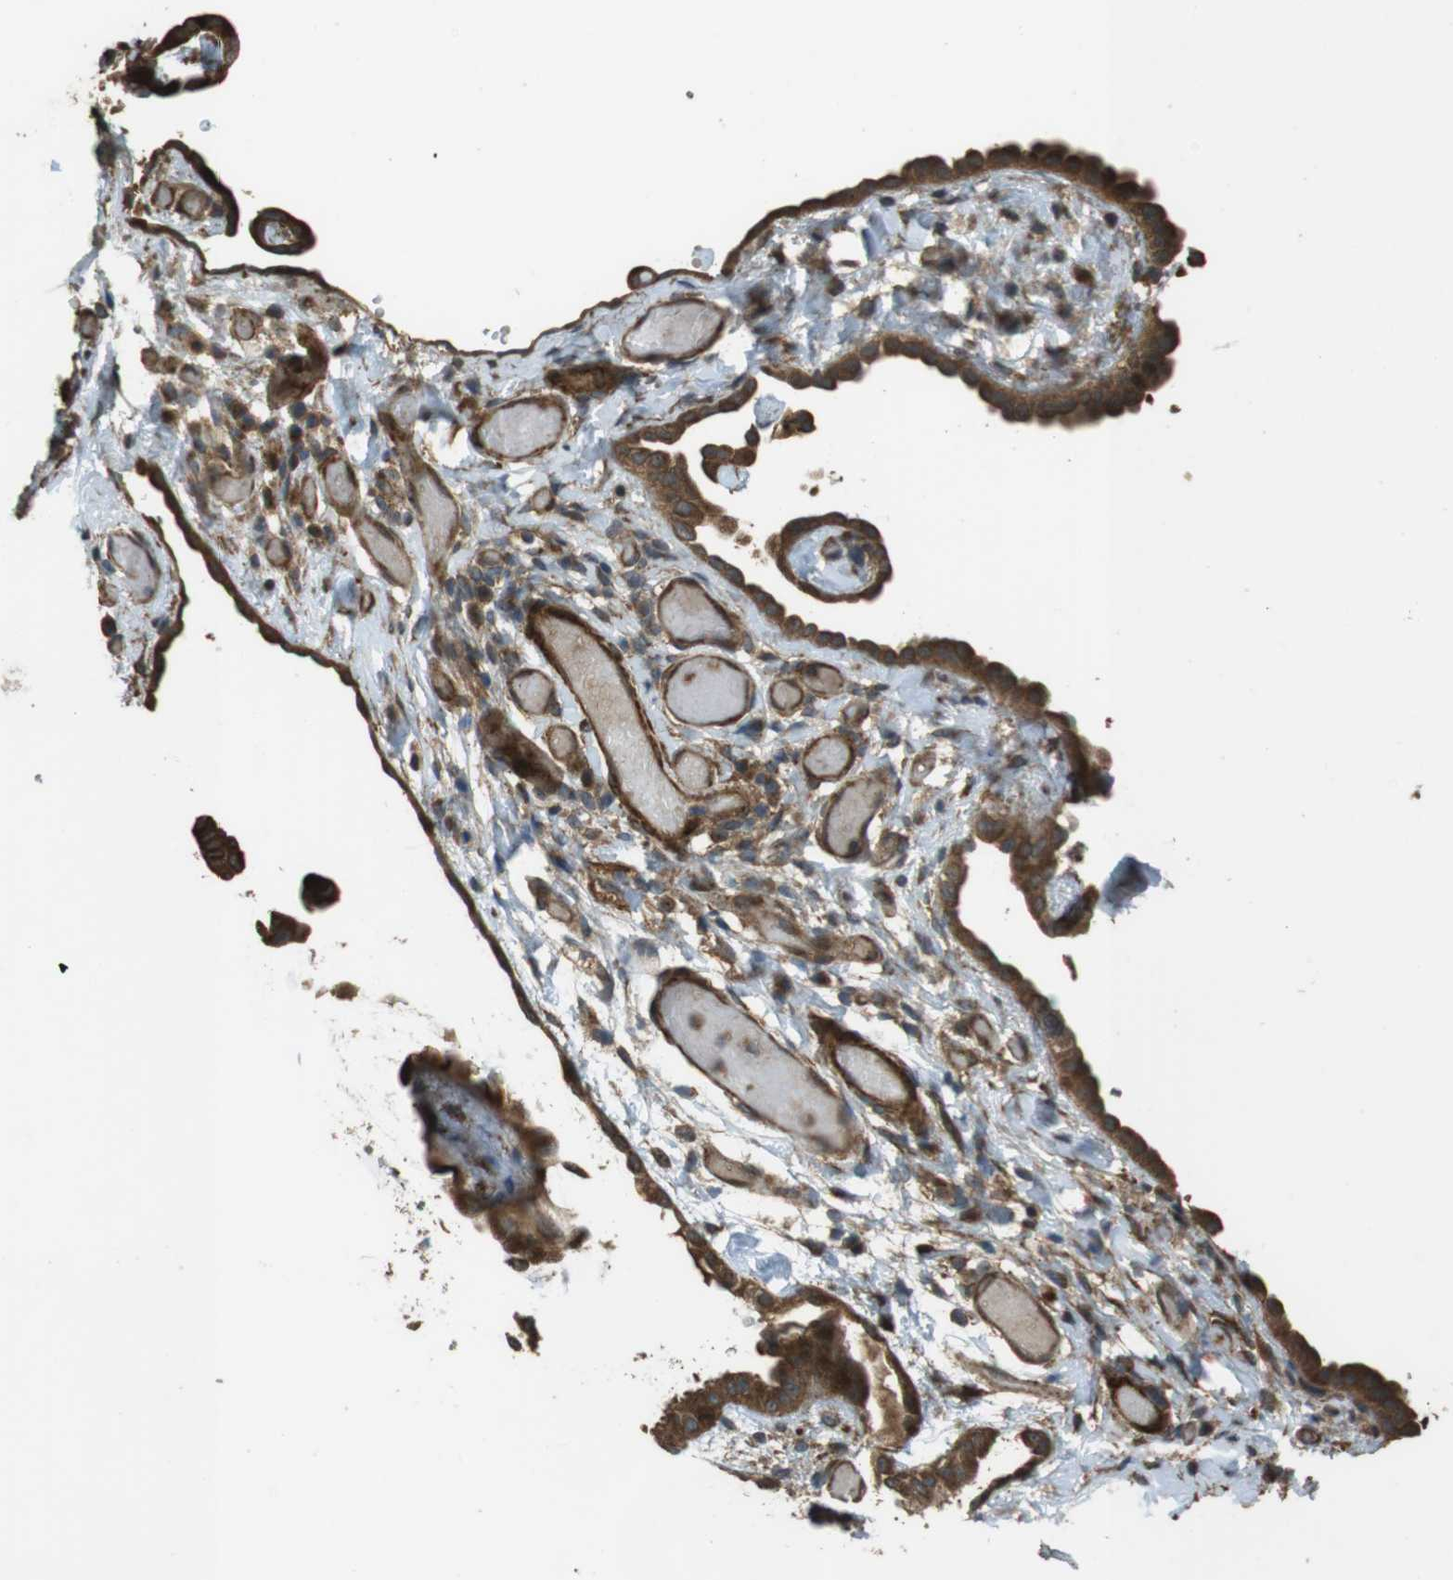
{"staining": {"intensity": "moderate", "quantity": ">75%", "location": "cytoplasmic/membranous"}, "tissue": "ovarian cancer", "cell_type": "Tumor cells", "image_type": "cancer", "snomed": [{"axis": "morphology", "description": "Cystadenocarcinoma, mucinous, NOS"}, {"axis": "topography", "description": "Ovary"}], "caption": "Protein expression by IHC demonstrates moderate cytoplasmic/membranous expression in about >75% of tumor cells in mucinous cystadenocarcinoma (ovarian).", "gene": "MSRB3", "patient": {"sex": "female", "age": 39}}